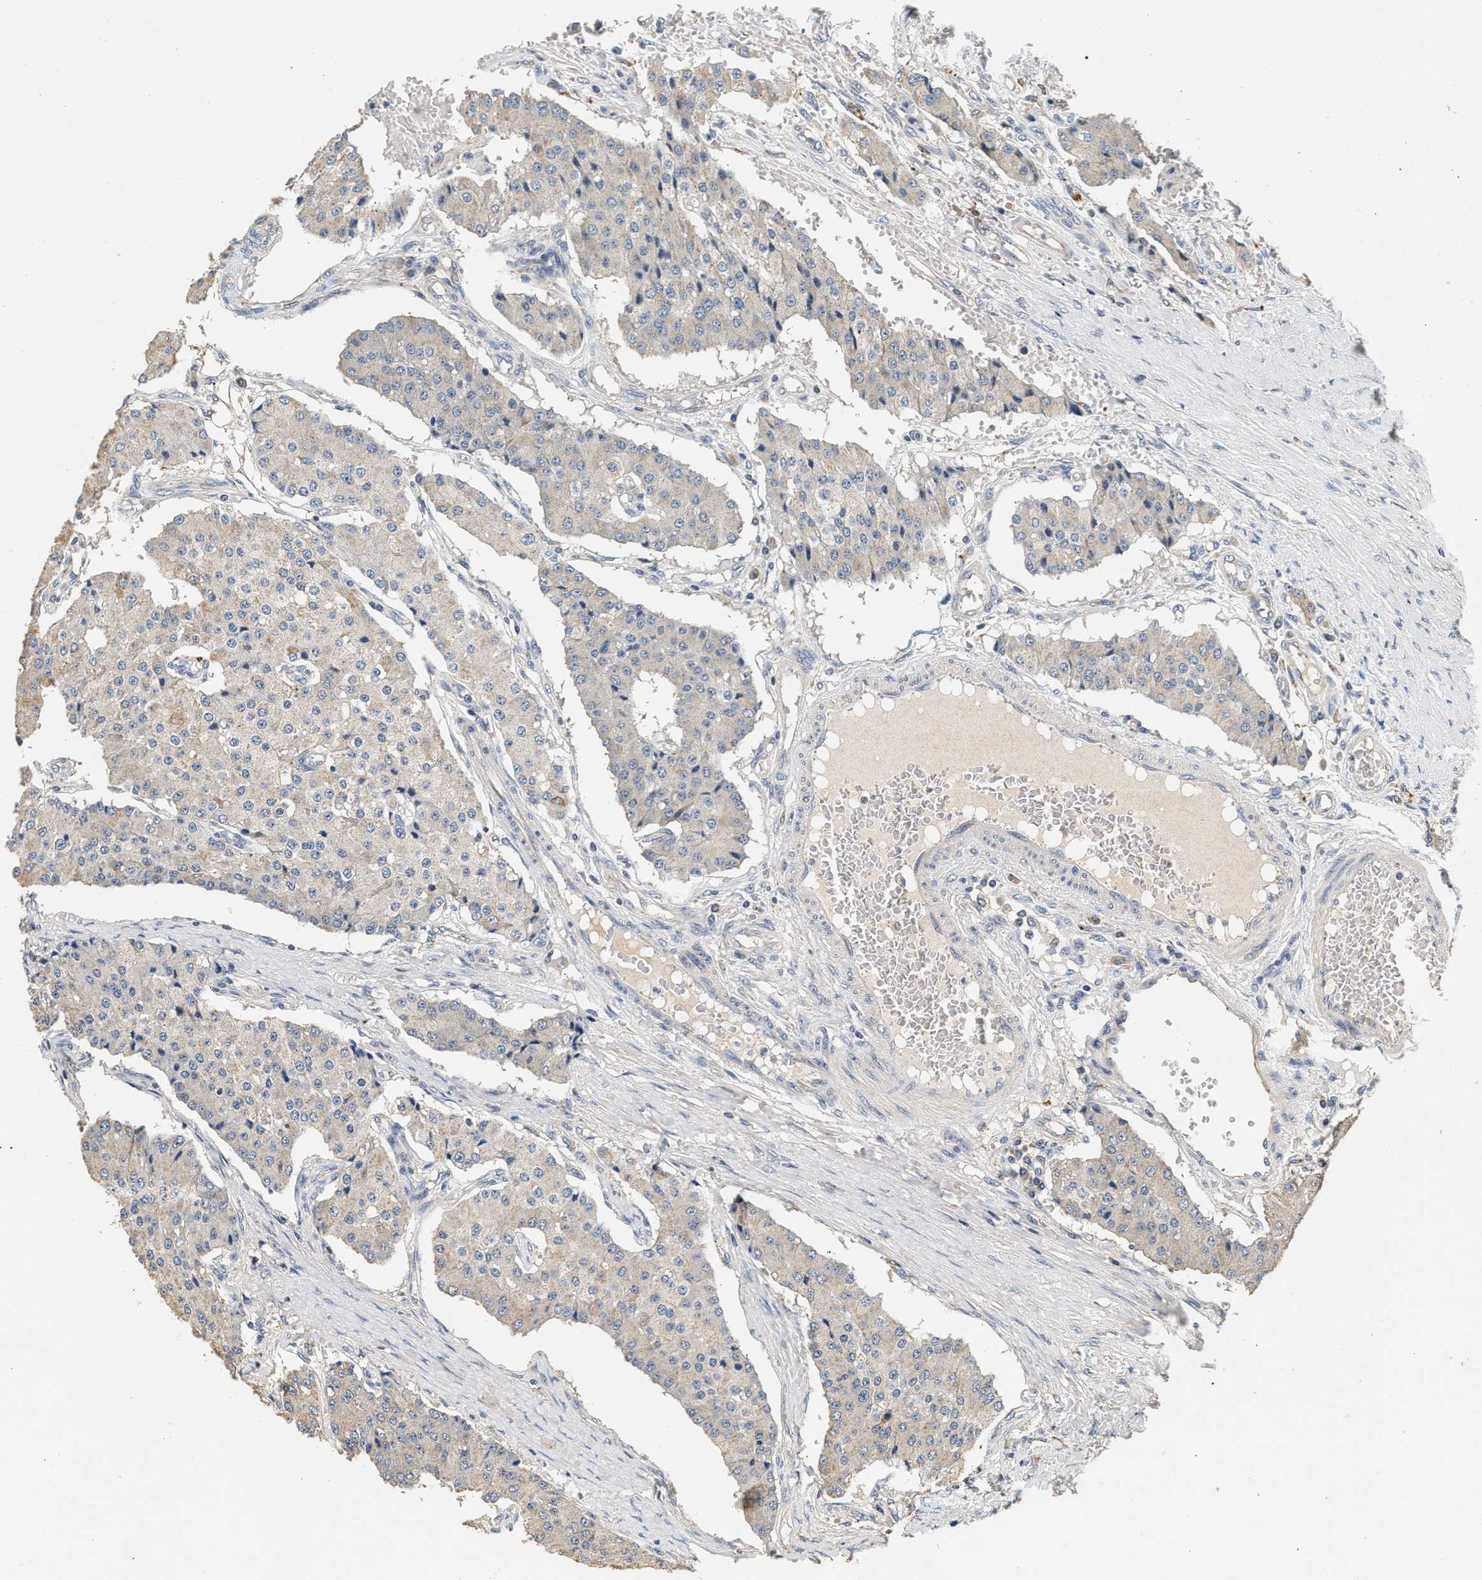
{"staining": {"intensity": "negative", "quantity": "none", "location": "none"}, "tissue": "carcinoid", "cell_type": "Tumor cells", "image_type": "cancer", "snomed": [{"axis": "morphology", "description": "Carcinoid, malignant, NOS"}, {"axis": "topography", "description": "Colon"}], "caption": "Carcinoid was stained to show a protein in brown. There is no significant positivity in tumor cells.", "gene": "PTGR3", "patient": {"sex": "female", "age": 52}}